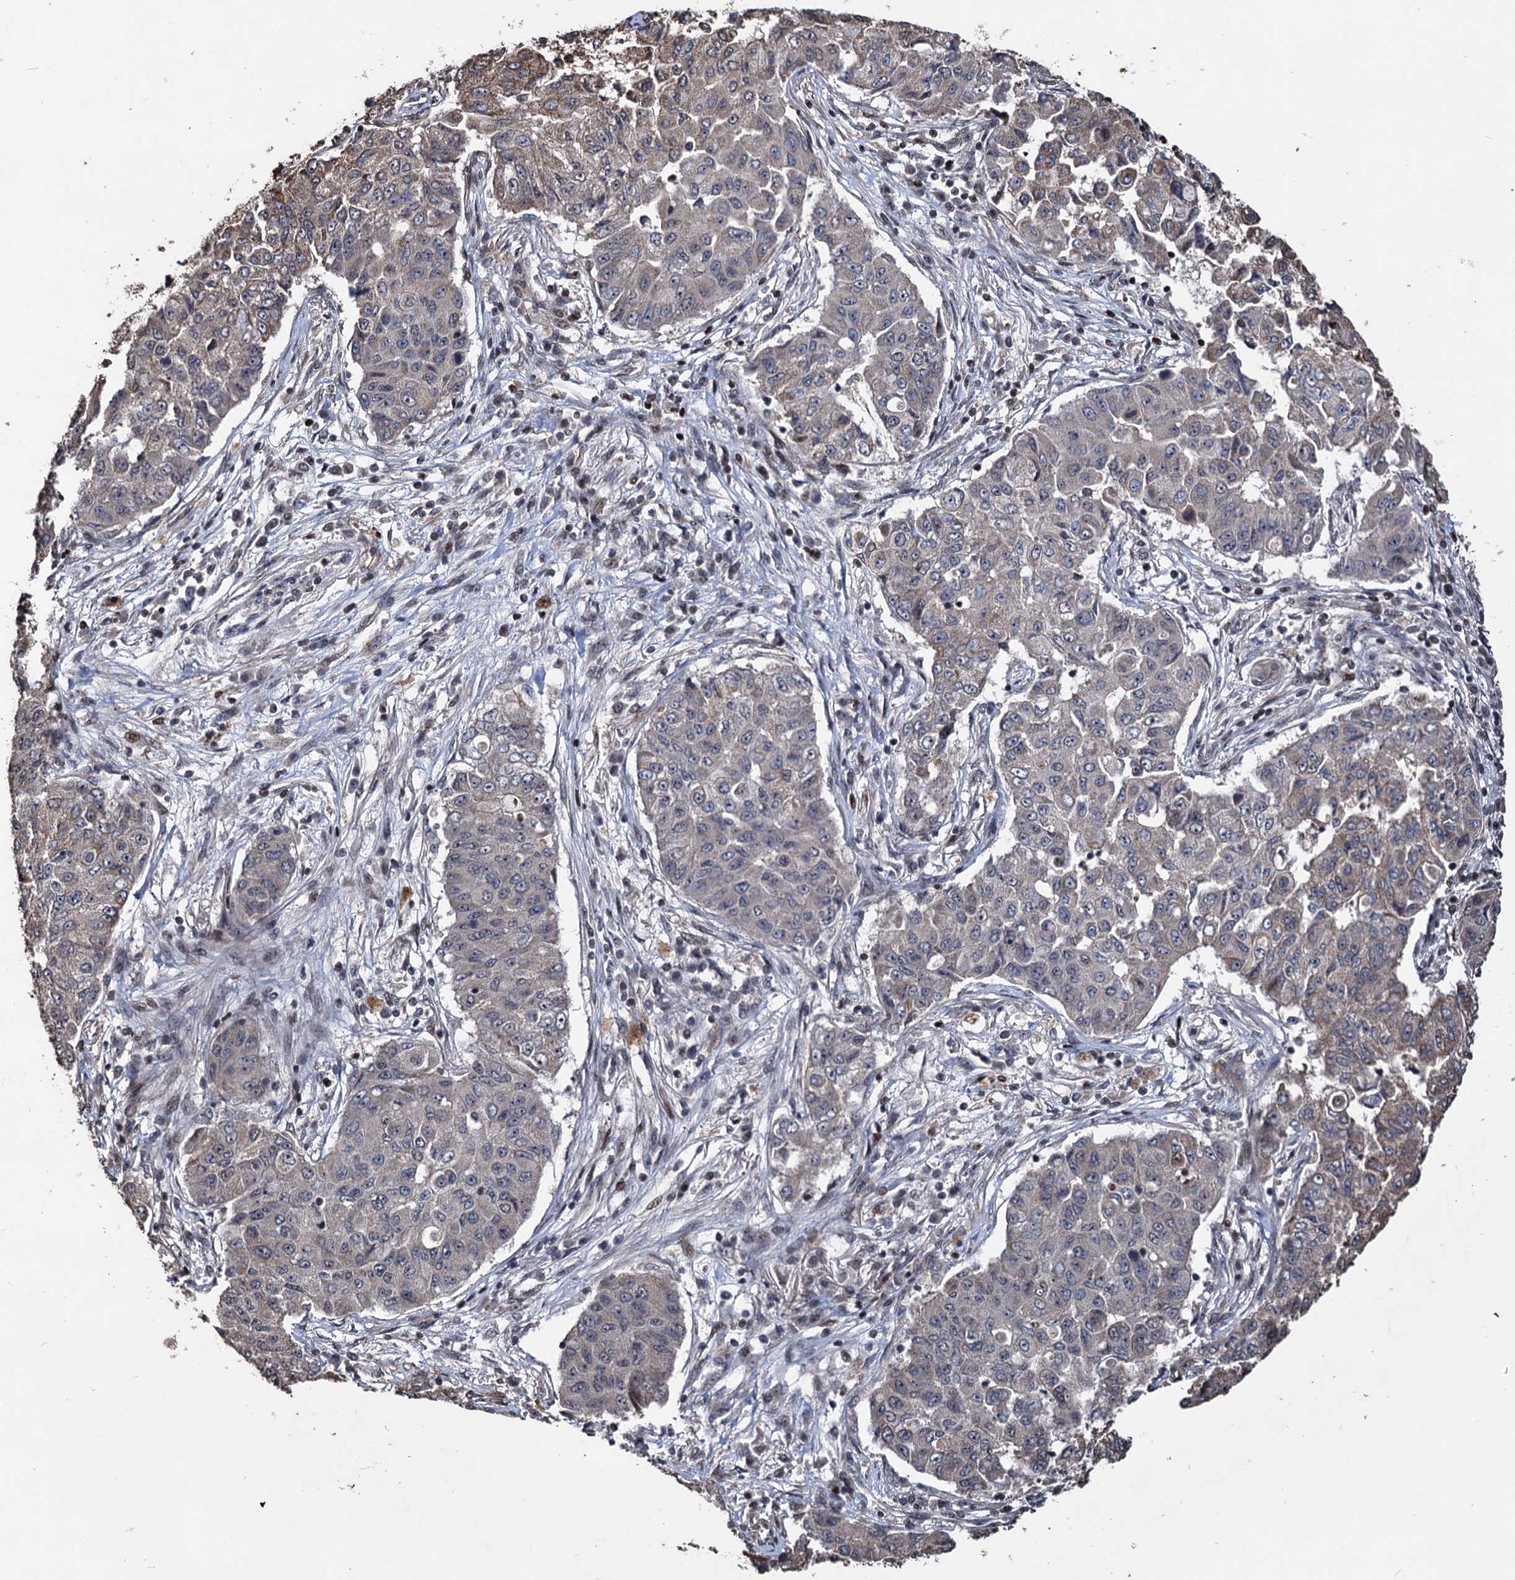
{"staining": {"intensity": "negative", "quantity": "none", "location": "none"}, "tissue": "lung cancer", "cell_type": "Tumor cells", "image_type": "cancer", "snomed": [{"axis": "morphology", "description": "Squamous cell carcinoma, NOS"}, {"axis": "topography", "description": "Lung"}], "caption": "Immunohistochemistry photomicrograph of squamous cell carcinoma (lung) stained for a protein (brown), which reveals no positivity in tumor cells. (DAB (3,3'-diaminobenzidine) IHC visualized using brightfield microscopy, high magnification).", "gene": "EYA4", "patient": {"sex": "male", "age": 74}}